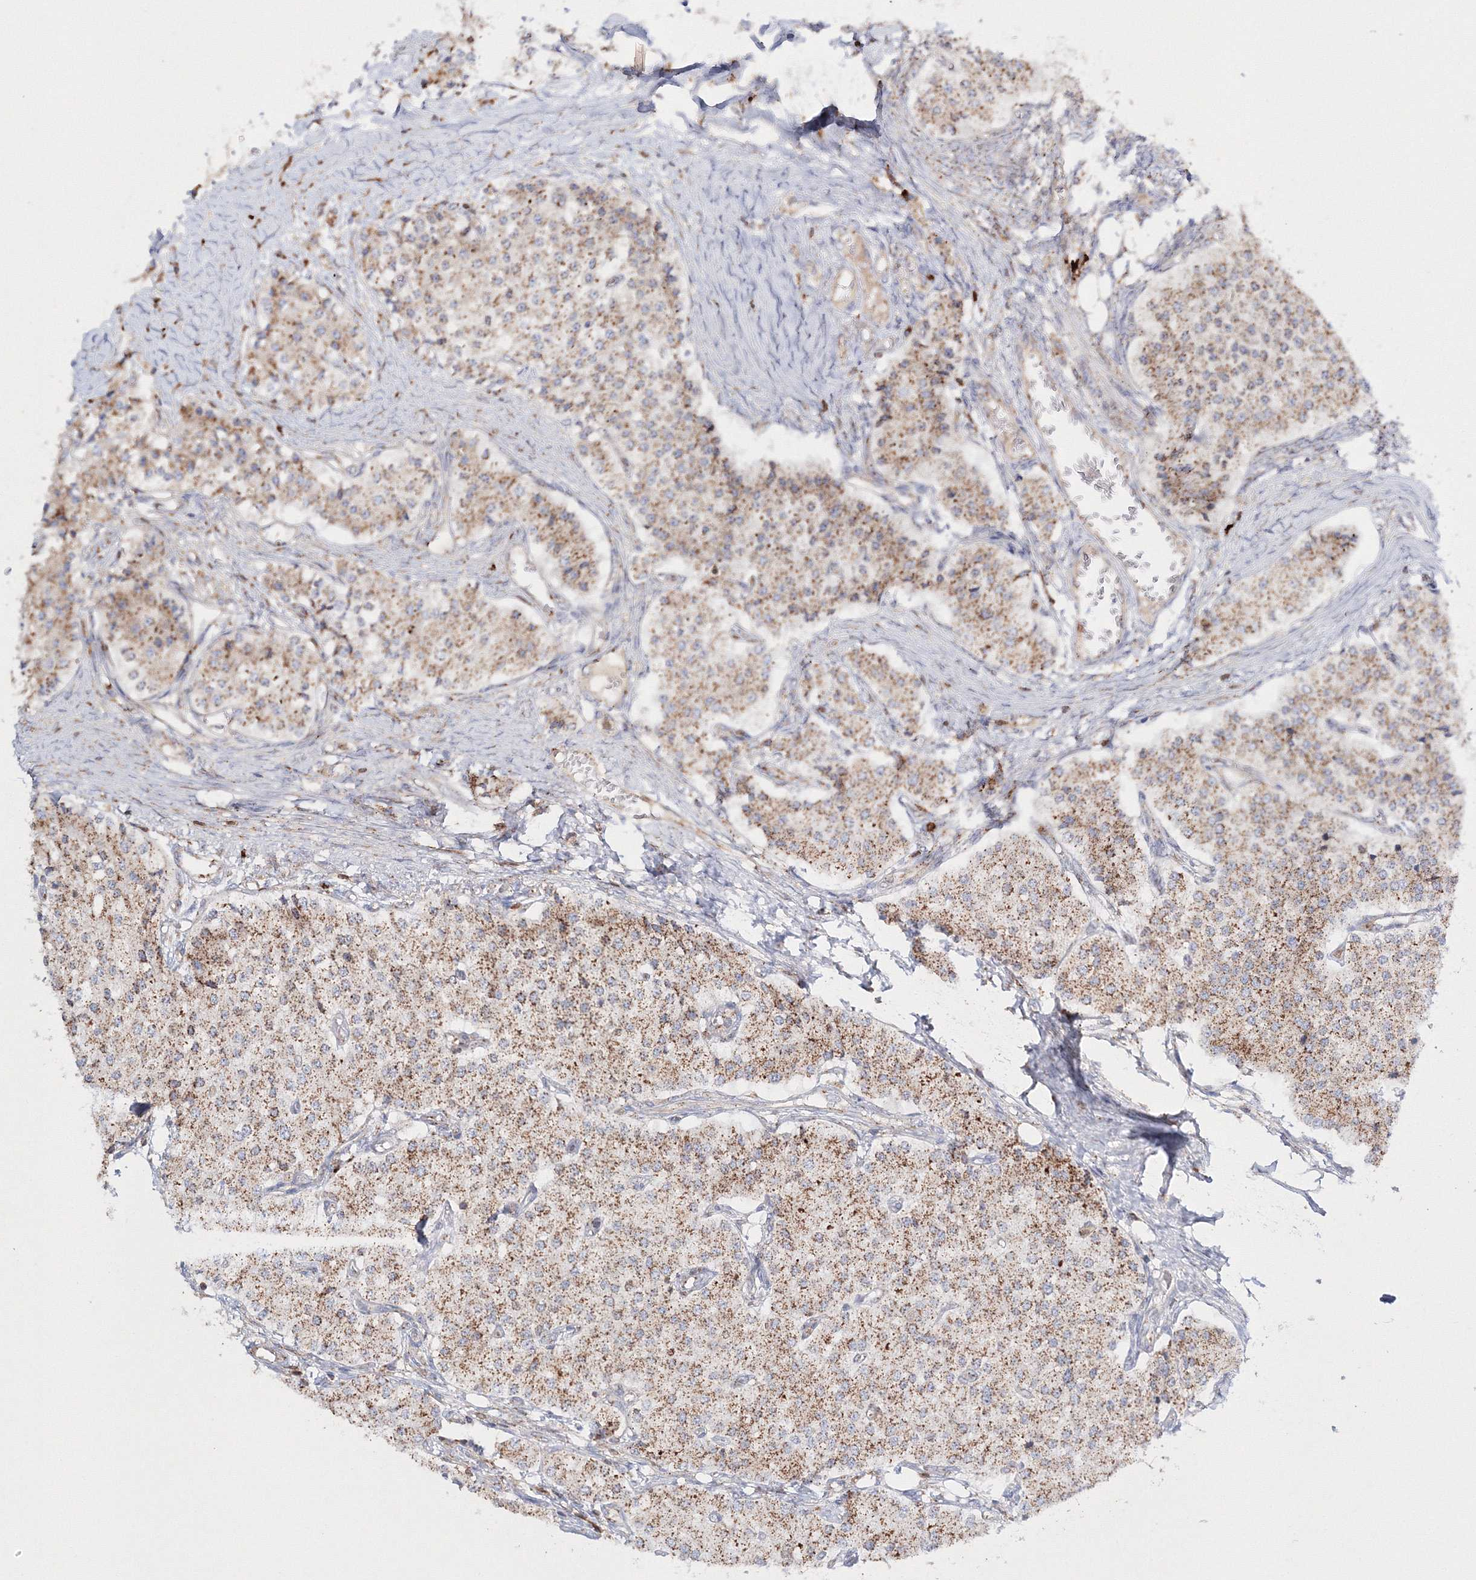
{"staining": {"intensity": "moderate", "quantity": ">75%", "location": "cytoplasmic/membranous"}, "tissue": "carcinoid", "cell_type": "Tumor cells", "image_type": "cancer", "snomed": [{"axis": "morphology", "description": "Carcinoid, malignant, NOS"}, {"axis": "topography", "description": "Colon"}], "caption": "This is a histology image of IHC staining of carcinoid, which shows moderate expression in the cytoplasmic/membranous of tumor cells.", "gene": "ARCN1", "patient": {"sex": "female", "age": 52}}